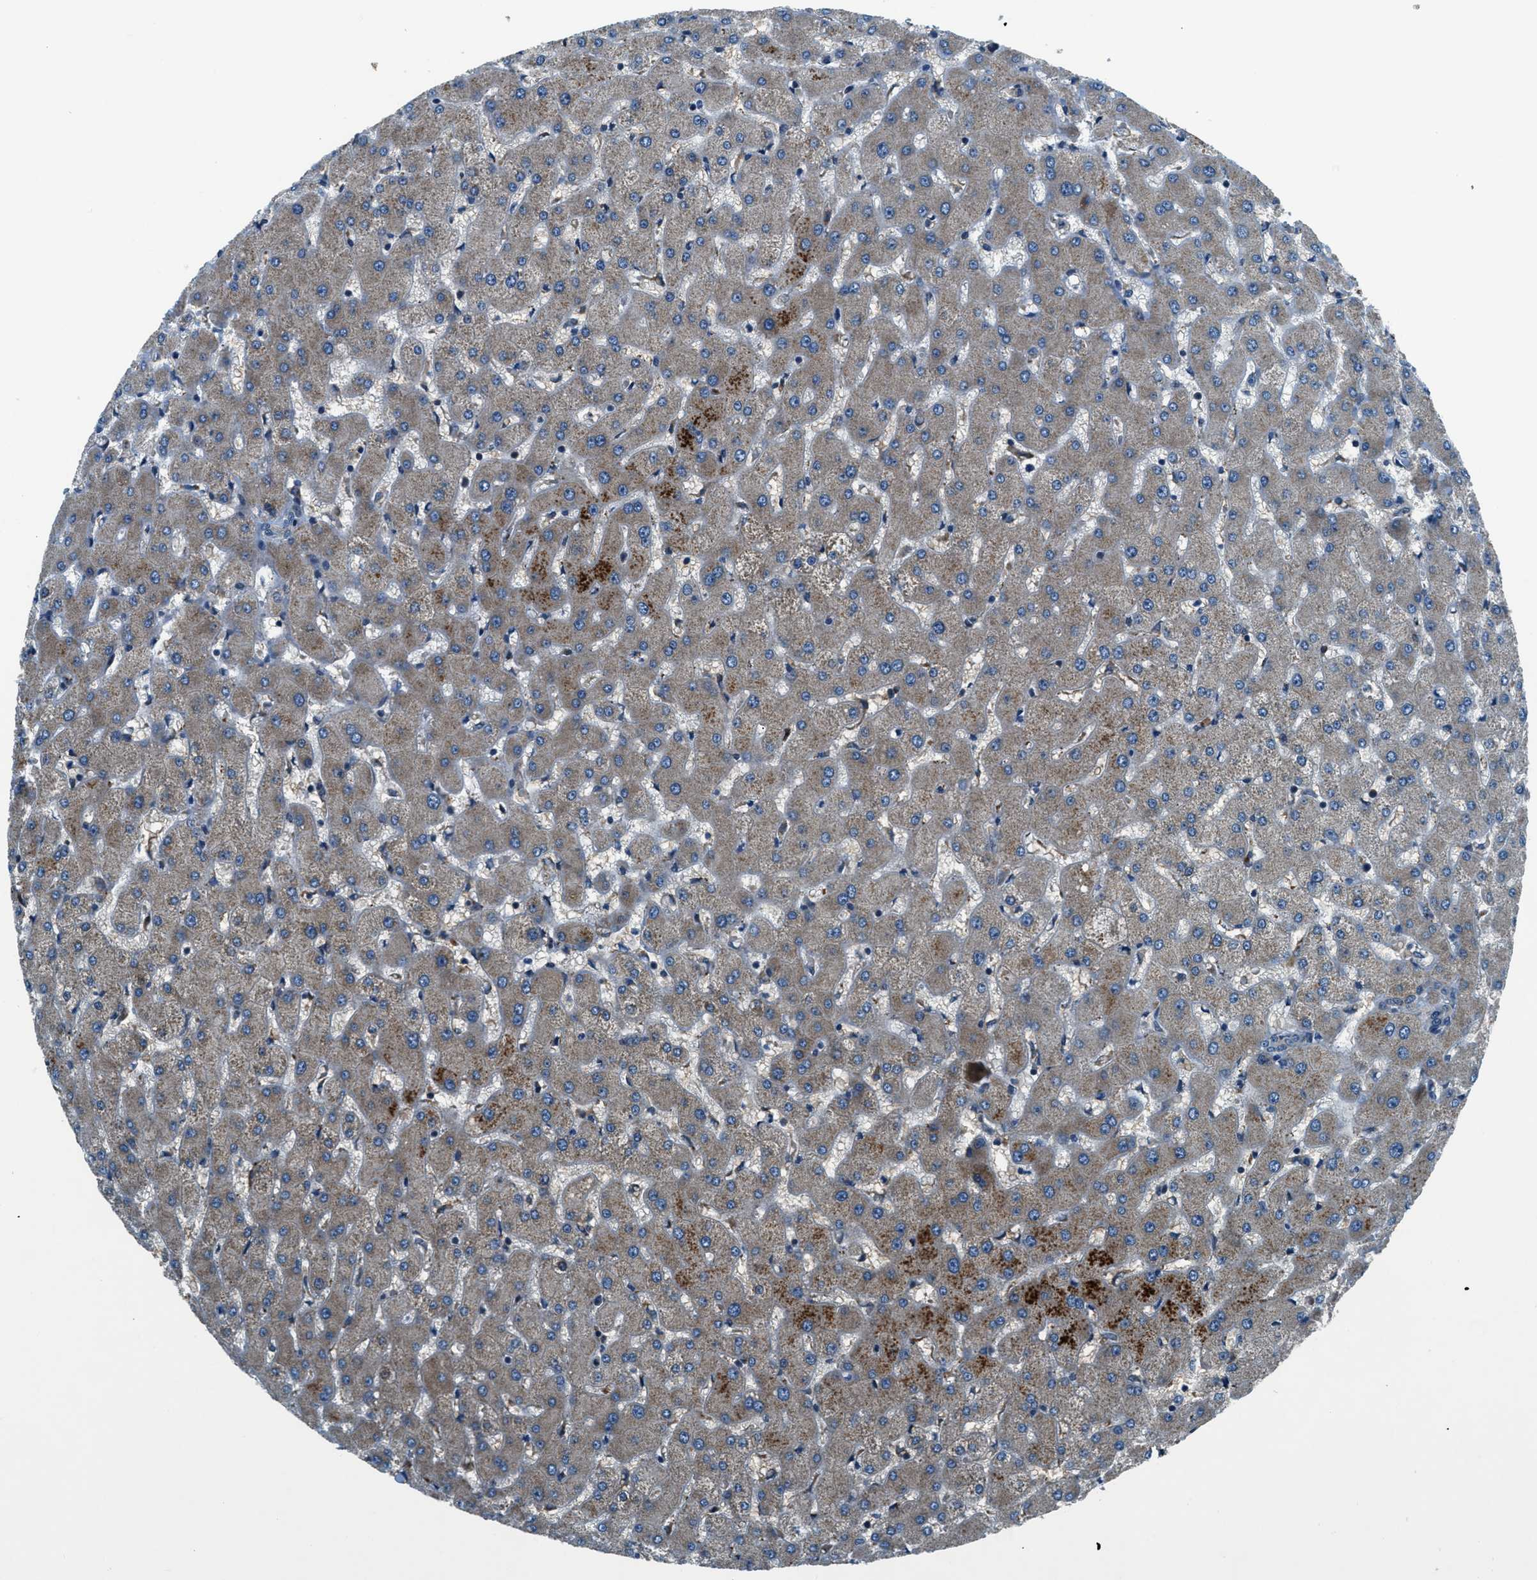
{"staining": {"intensity": "negative", "quantity": "none", "location": "none"}, "tissue": "liver", "cell_type": "Cholangiocytes", "image_type": "normal", "snomed": [{"axis": "morphology", "description": "Normal tissue, NOS"}, {"axis": "topography", "description": "Liver"}], "caption": "Immunohistochemistry of benign human liver exhibits no positivity in cholangiocytes. (DAB (3,3'-diaminobenzidine) IHC with hematoxylin counter stain).", "gene": "GINM1", "patient": {"sex": "female", "age": 63}}